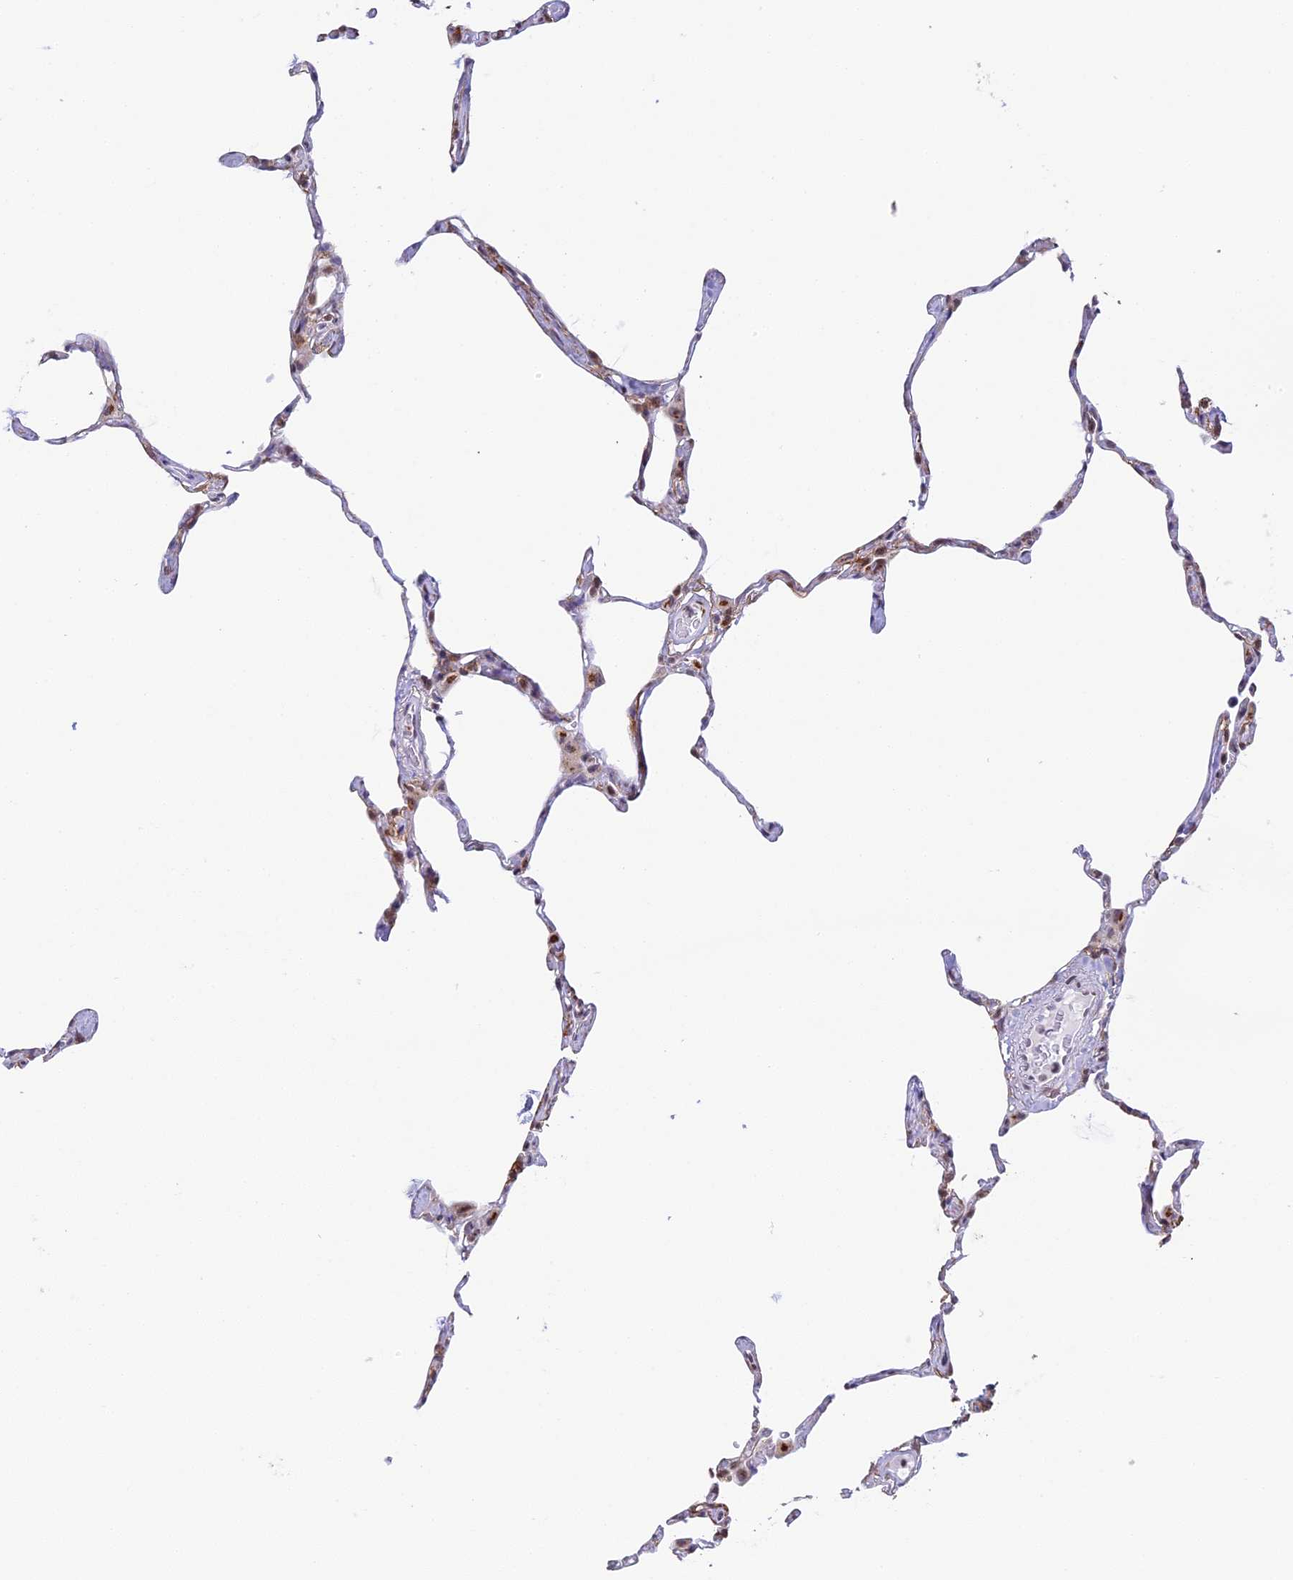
{"staining": {"intensity": "weak", "quantity": "<25%", "location": "cytoplasmic/membranous,nuclear"}, "tissue": "lung", "cell_type": "Alveolar cells", "image_type": "normal", "snomed": [{"axis": "morphology", "description": "Normal tissue, NOS"}, {"axis": "topography", "description": "Lung"}], "caption": "A high-resolution micrograph shows IHC staining of normal lung, which demonstrates no significant positivity in alveolar cells. Nuclei are stained in blue.", "gene": "HEATR5B", "patient": {"sex": "male", "age": 65}}